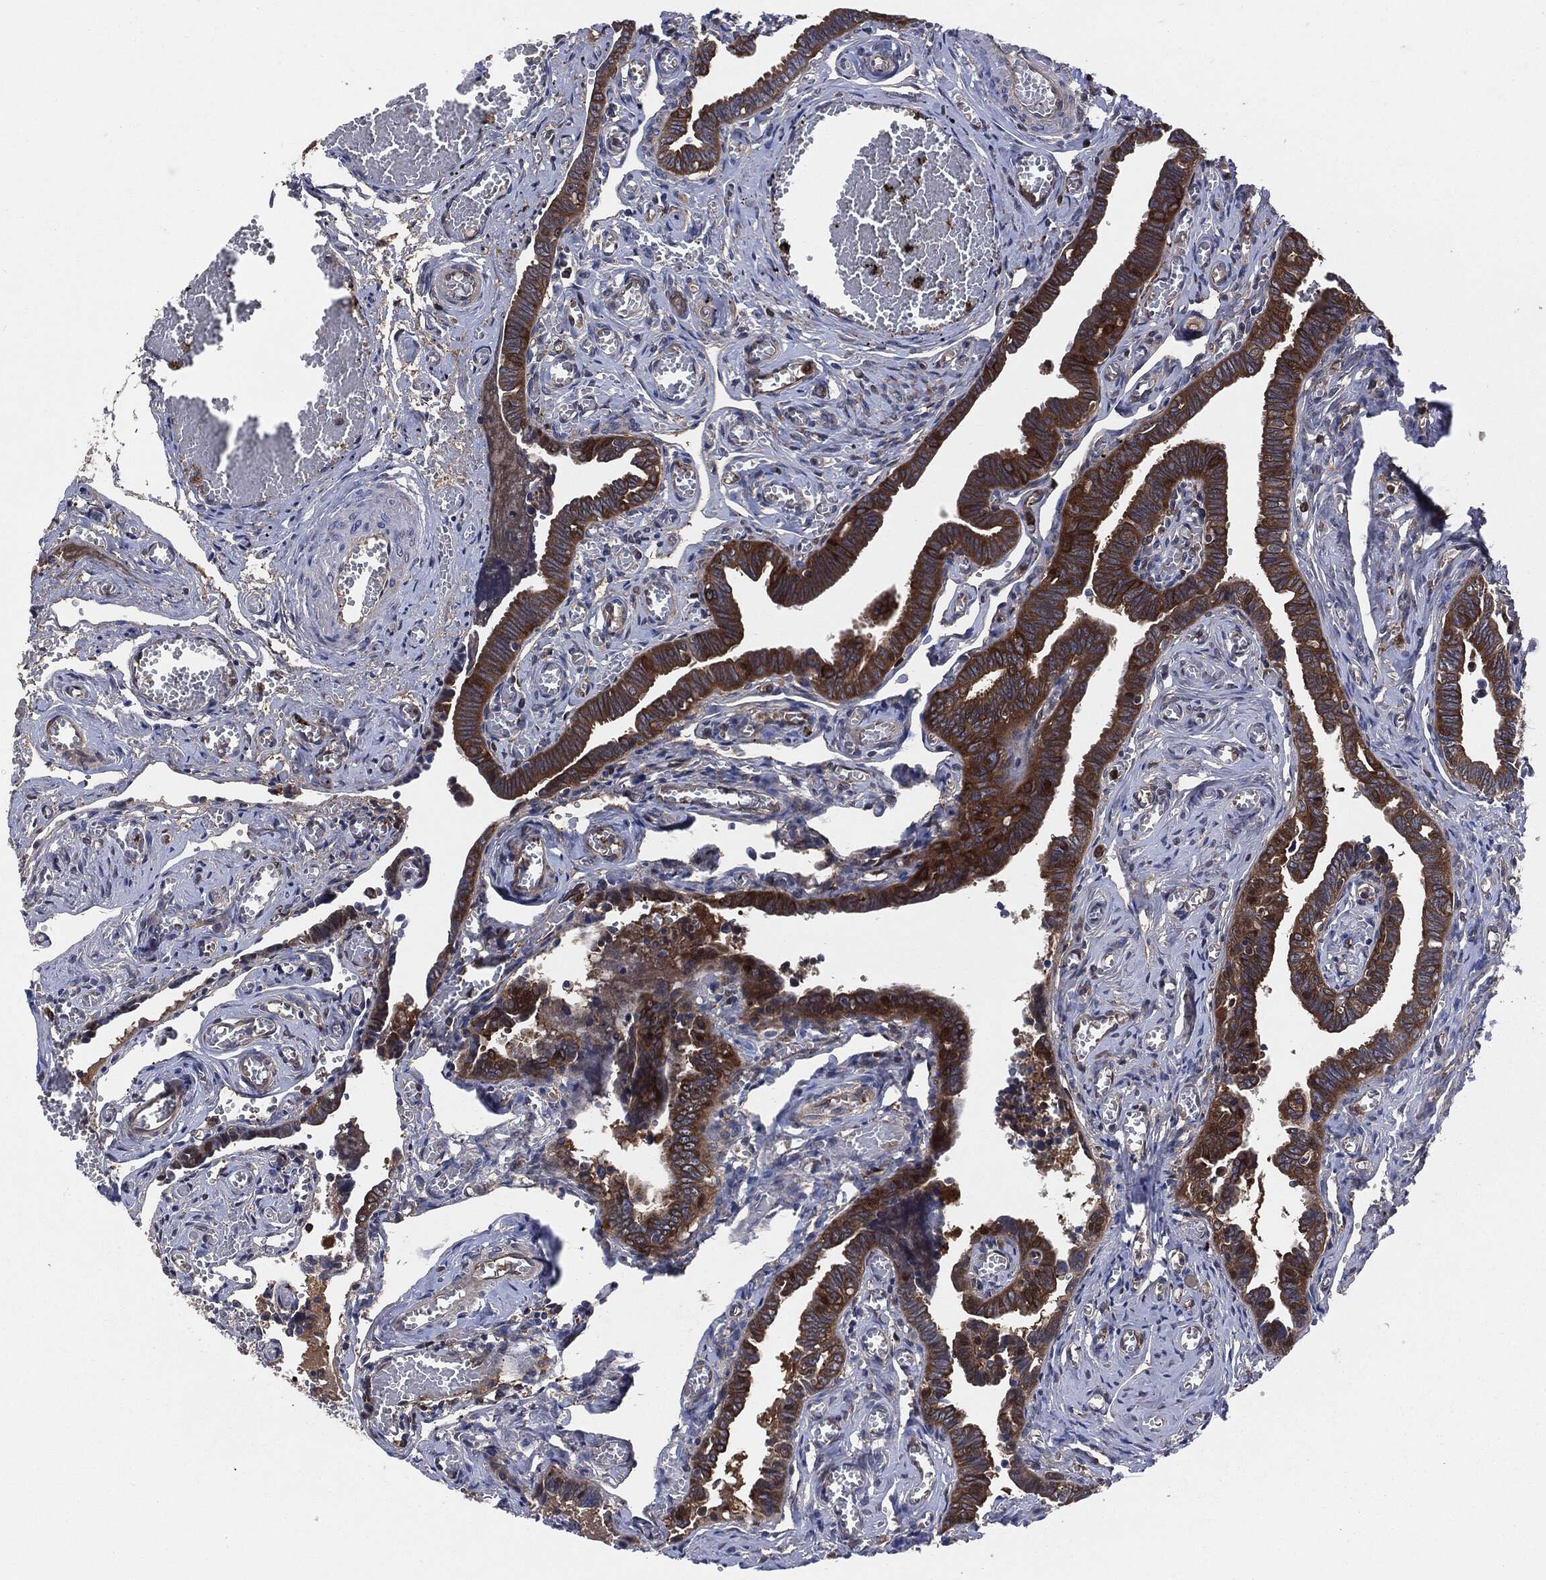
{"staining": {"intensity": "strong", "quantity": ">75%", "location": "cytoplasmic/membranous"}, "tissue": "fallopian tube", "cell_type": "Glandular cells", "image_type": "normal", "snomed": [{"axis": "morphology", "description": "Normal tissue, NOS"}, {"axis": "topography", "description": "Vascular tissue"}, {"axis": "topography", "description": "Fallopian tube"}], "caption": "A micrograph showing strong cytoplasmic/membranous expression in about >75% of glandular cells in benign fallopian tube, as visualized by brown immunohistochemical staining.", "gene": "XPNPEP1", "patient": {"sex": "female", "age": 67}}